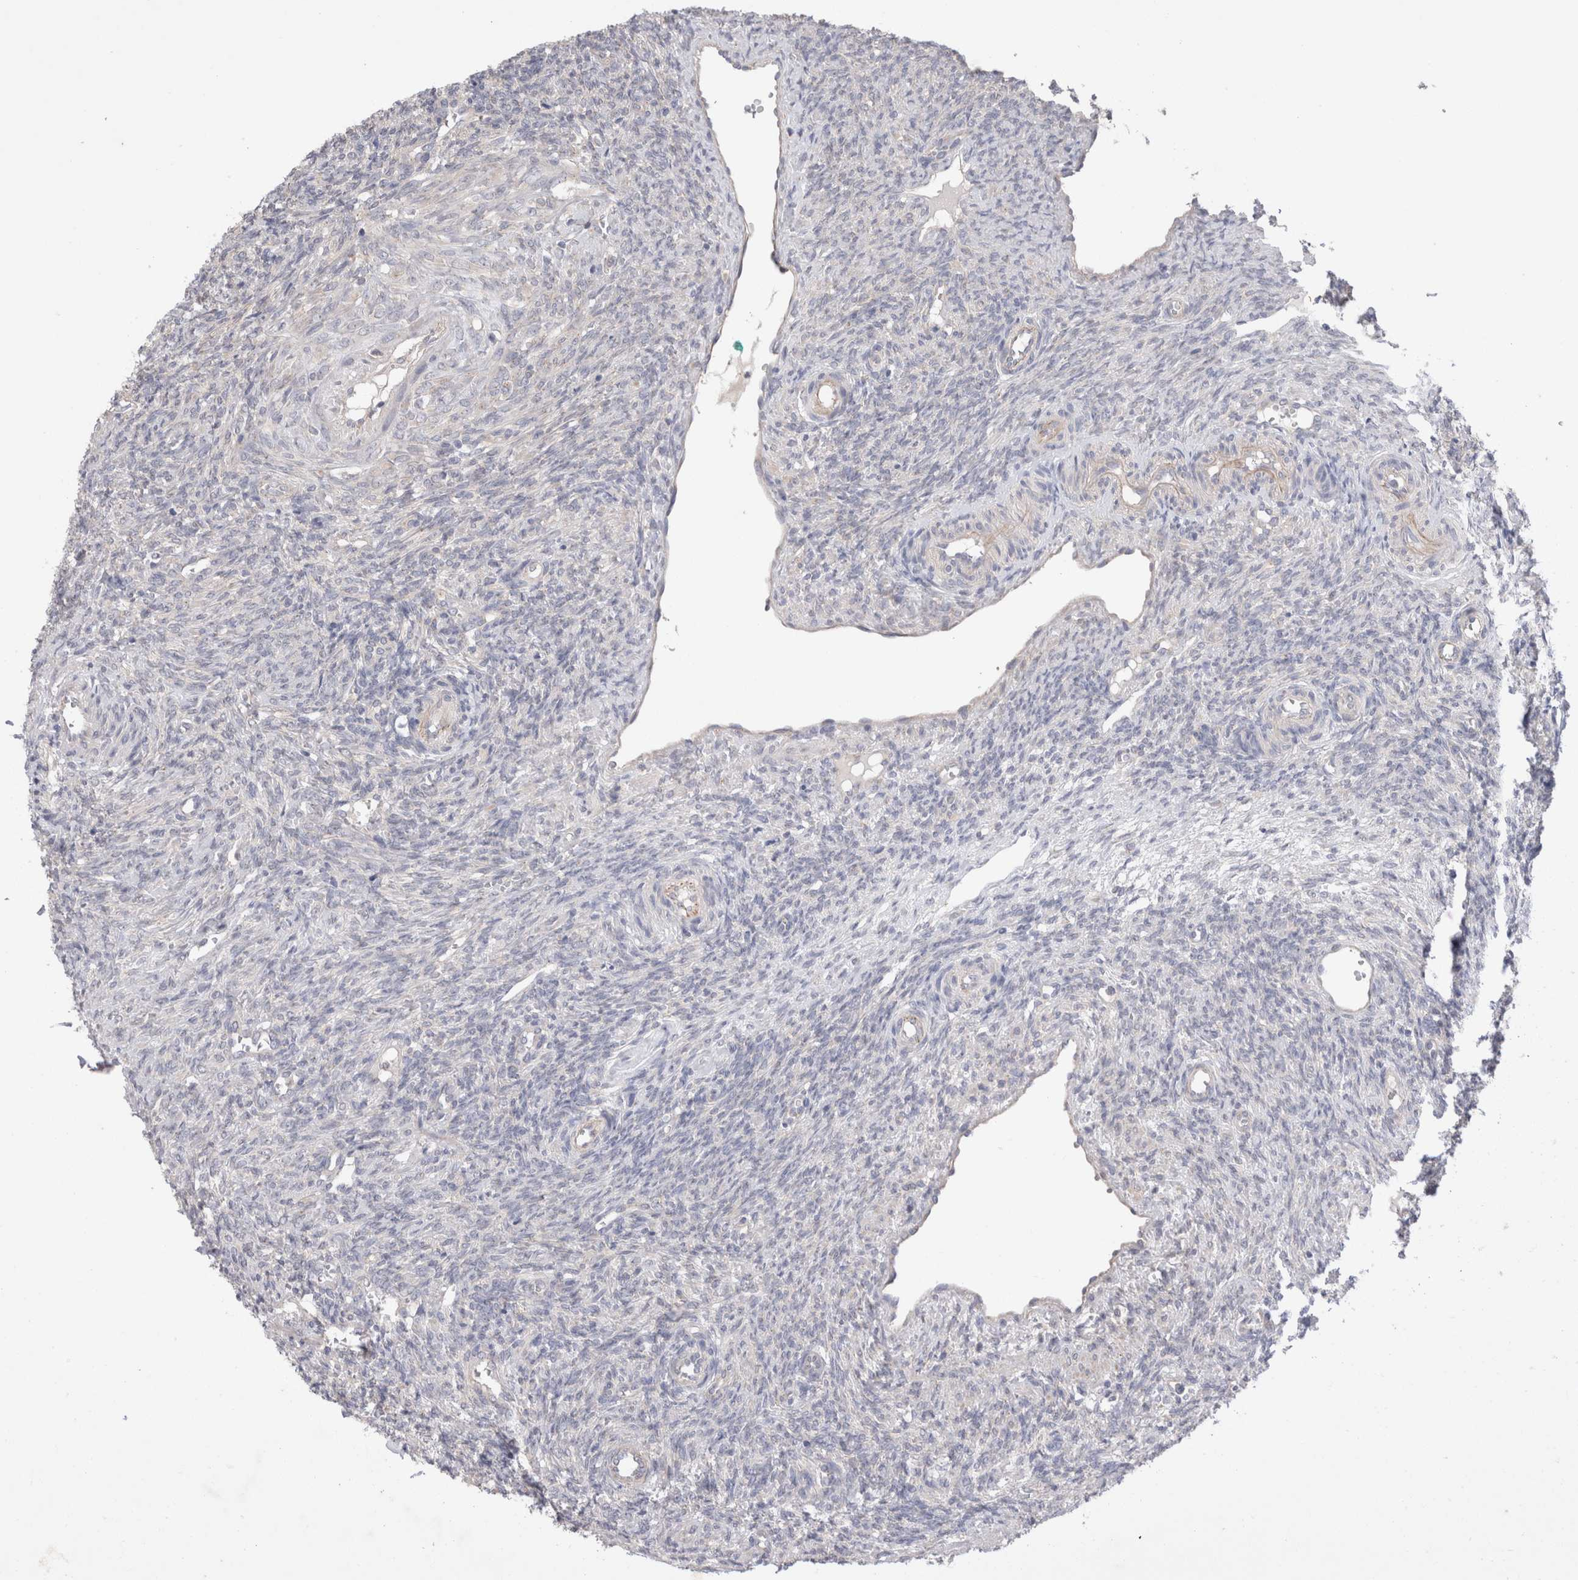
{"staining": {"intensity": "weak", "quantity": ">75%", "location": "cytoplasmic/membranous"}, "tissue": "ovary", "cell_type": "Follicle cells", "image_type": "normal", "snomed": [{"axis": "morphology", "description": "Normal tissue, NOS"}, {"axis": "topography", "description": "Ovary"}], "caption": "DAB (3,3'-diaminobenzidine) immunohistochemical staining of unremarkable human ovary reveals weak cytoplasmic/membranous protein staining in about >75% of follicle cells.", "gene": "IFT74", "patient": {"sex": "female", "age": 41}}